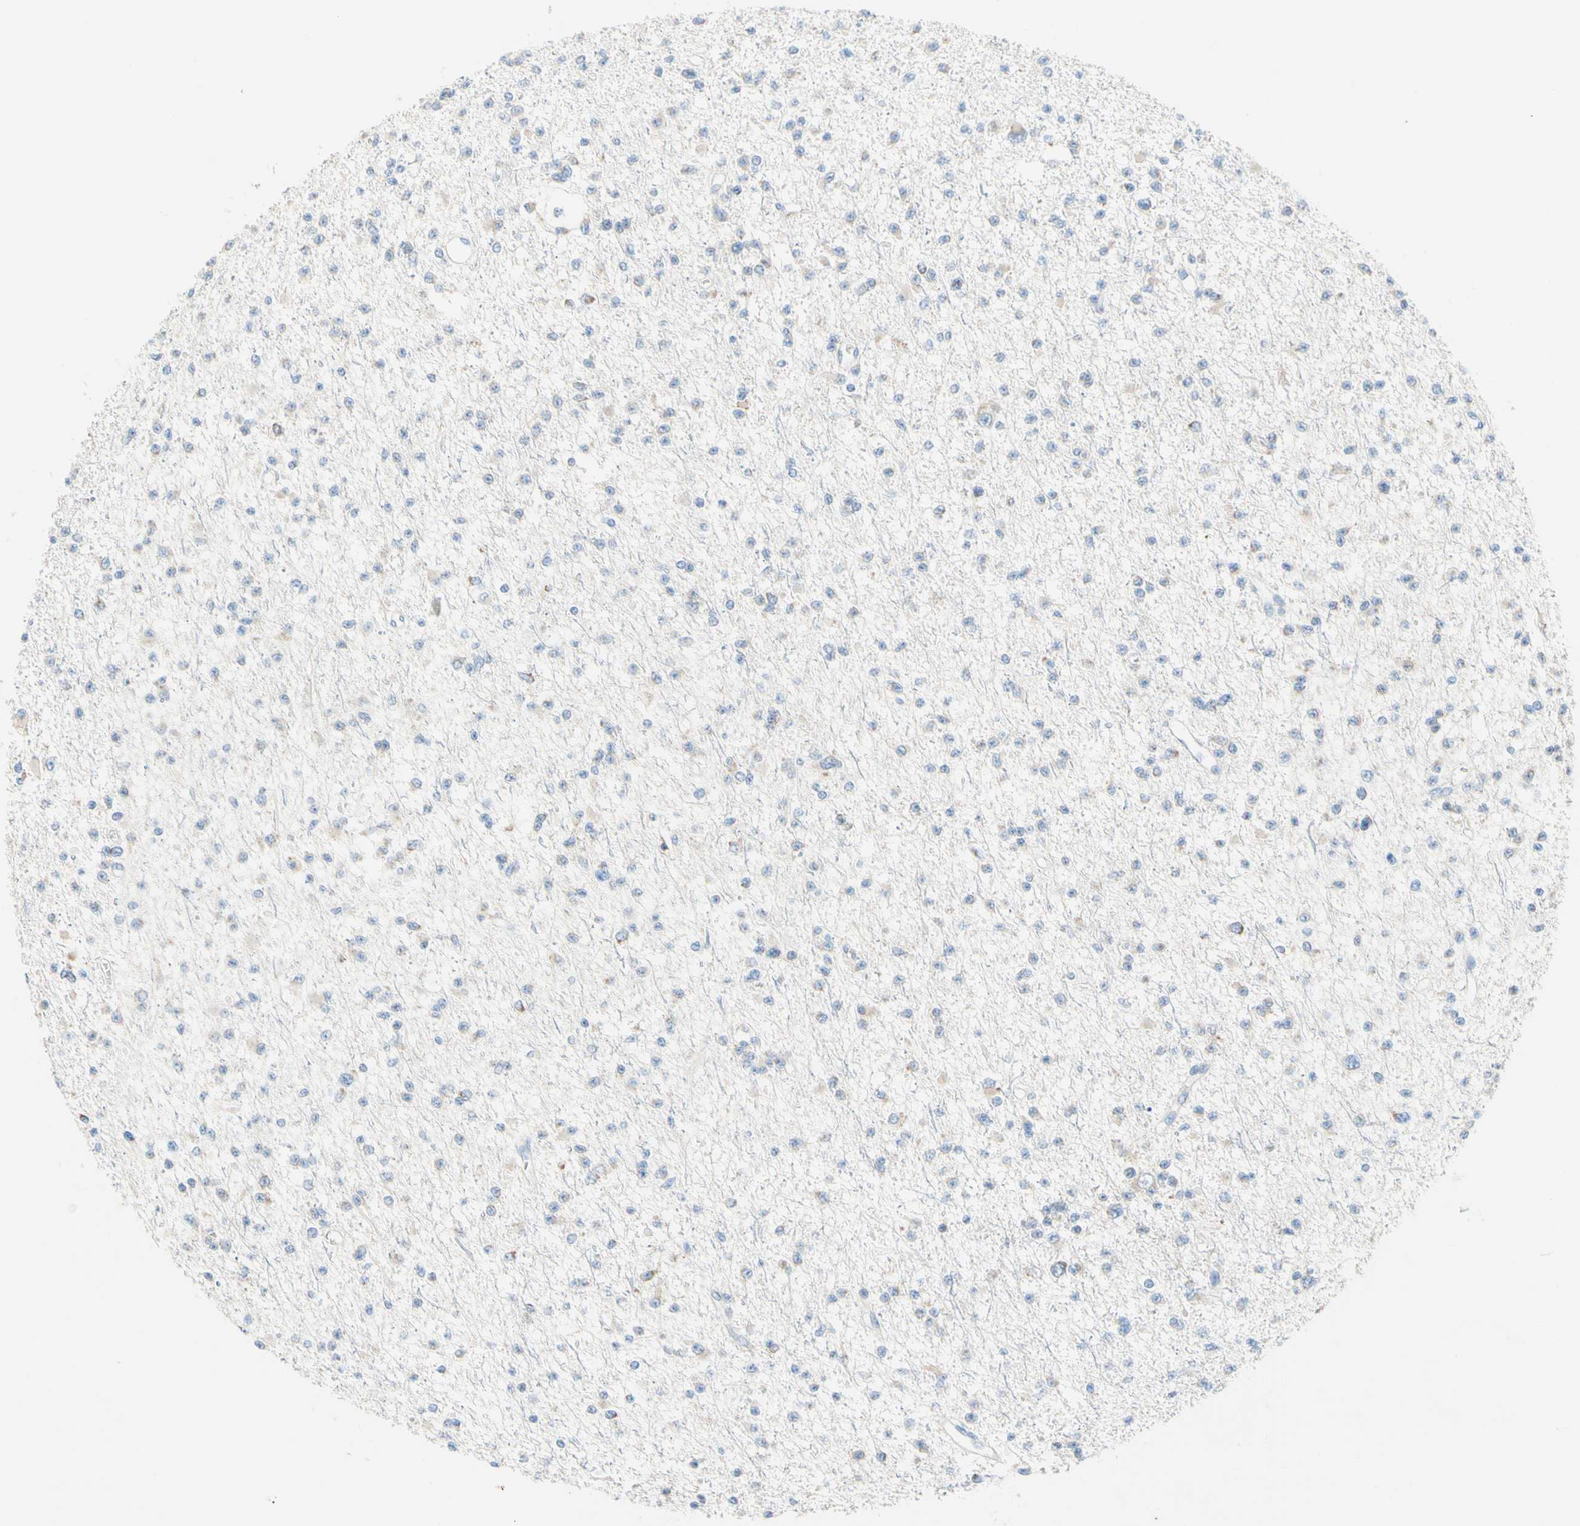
{"staining": {"intensity": "negative", "quantity": "none", "location": "none"}, "tissue": "glioma", "cell_type": "Tumor cells", "image_type": "cancer", "snomed": [{"axis": "morphology", "description": "Glioma, malignant, Low grade"}, {"axis": "topography", "description": "Brain"}], "caption": "Glioma was stained to show a protein in brown. There is no significant staining in tumor cells. The staining is performed using DAB brown chromogen with nuclei counter-stained in using hematoxylin.", "gene": "MFF", "patient": {"sex": "female", "age": 22}}